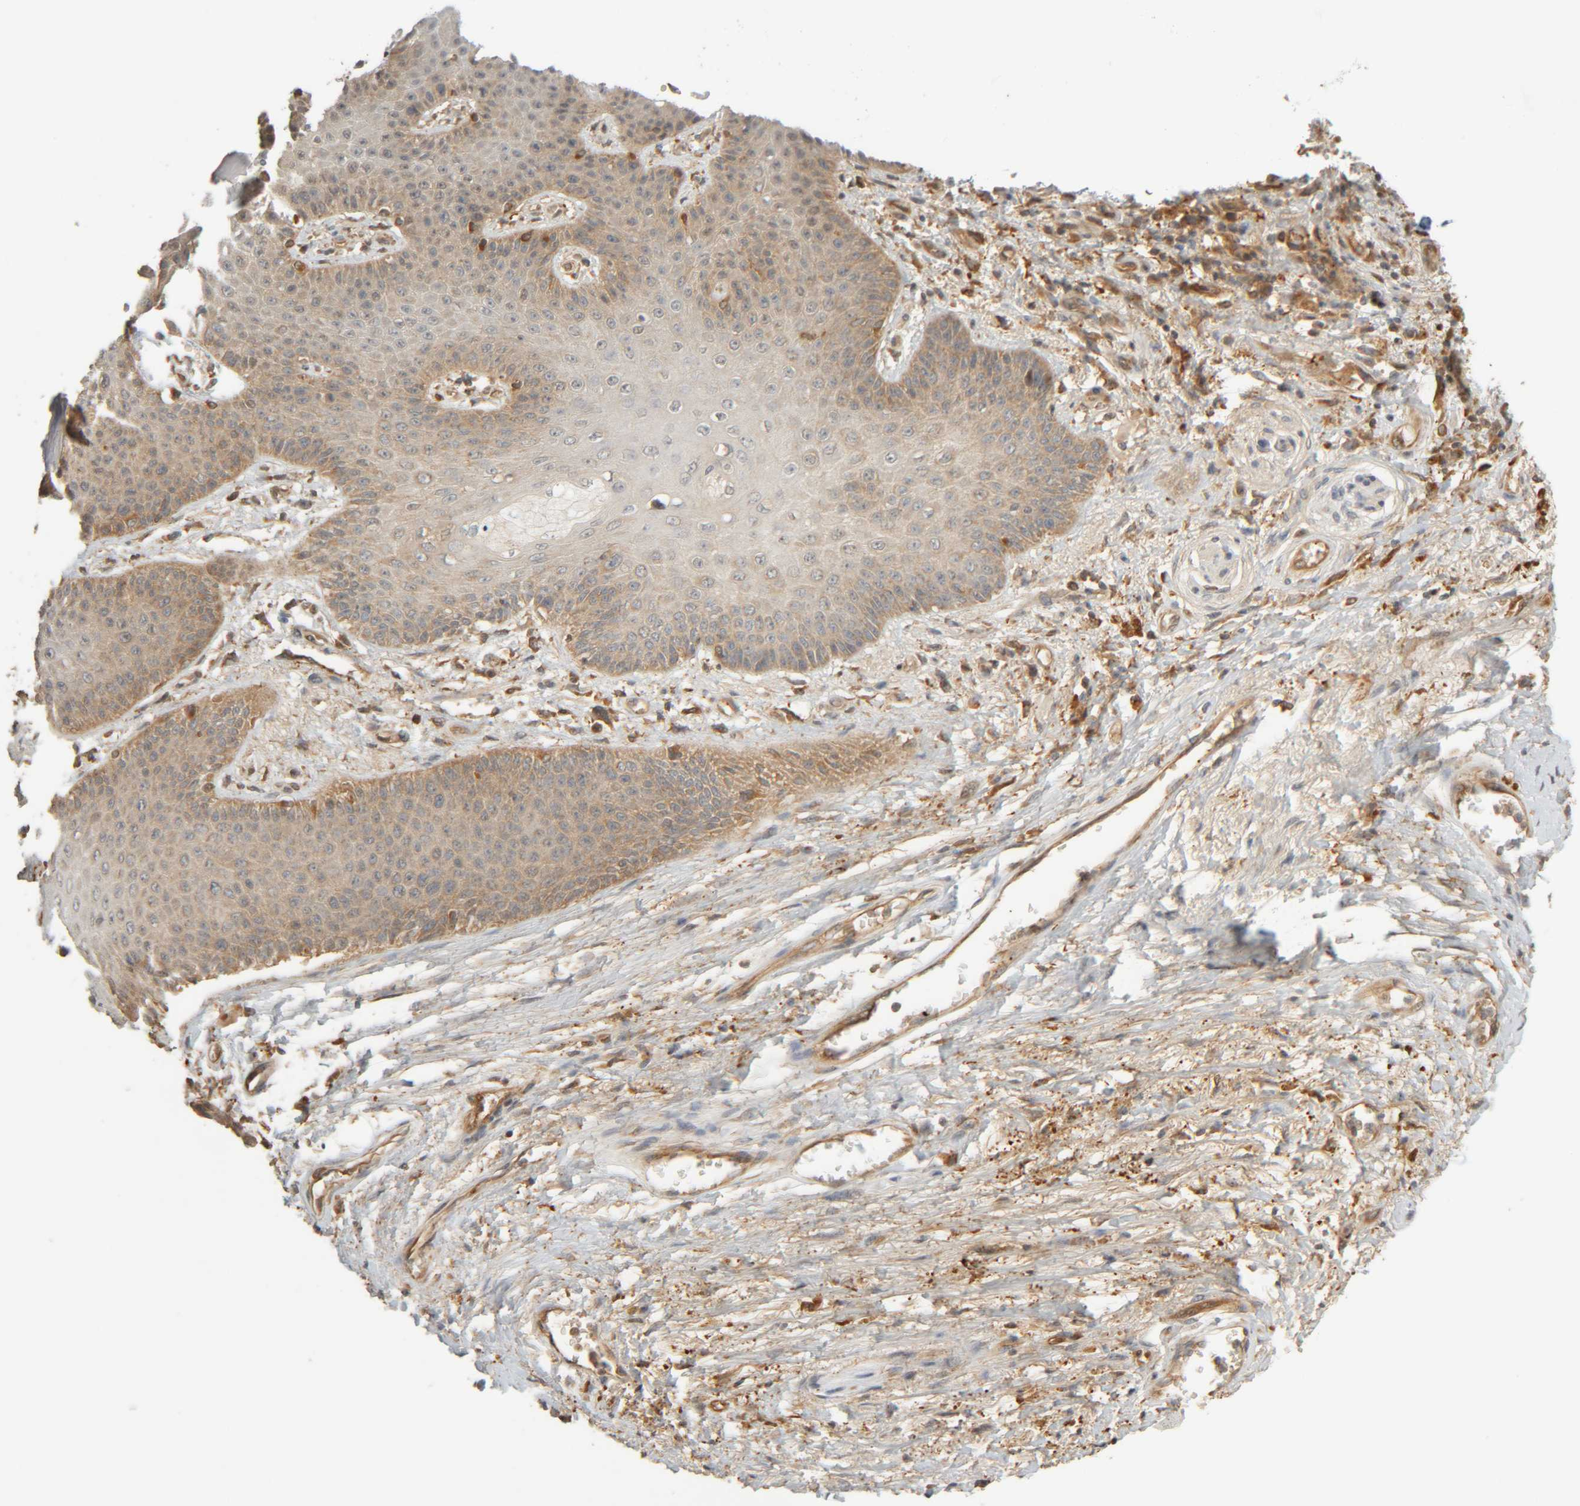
{"staining": {"intensity": "weak", "quantity": "25%-75%", "location": "cytoplasmic/membranous"}, "tissue": "skin", "cell_type": "Epidermal cells", "image_type": "normal", "snomed": [{"axis": "morphology", "description": "Normal tissue, NOS"}, {"axis": "topography", "description": "Anal"}], "caption": "The micrograph shows immunohistochemical staining of unremarkable skin. There is weak cytoplasmic/membranous staining is identified in approximately 25%-75% of epidermal cells. Immunohistochemistry stains the protein of interest in brown and the nuclei are stained blue.", "gene": "TMEM192", "patient": {"sex": "female", "age": 46}}